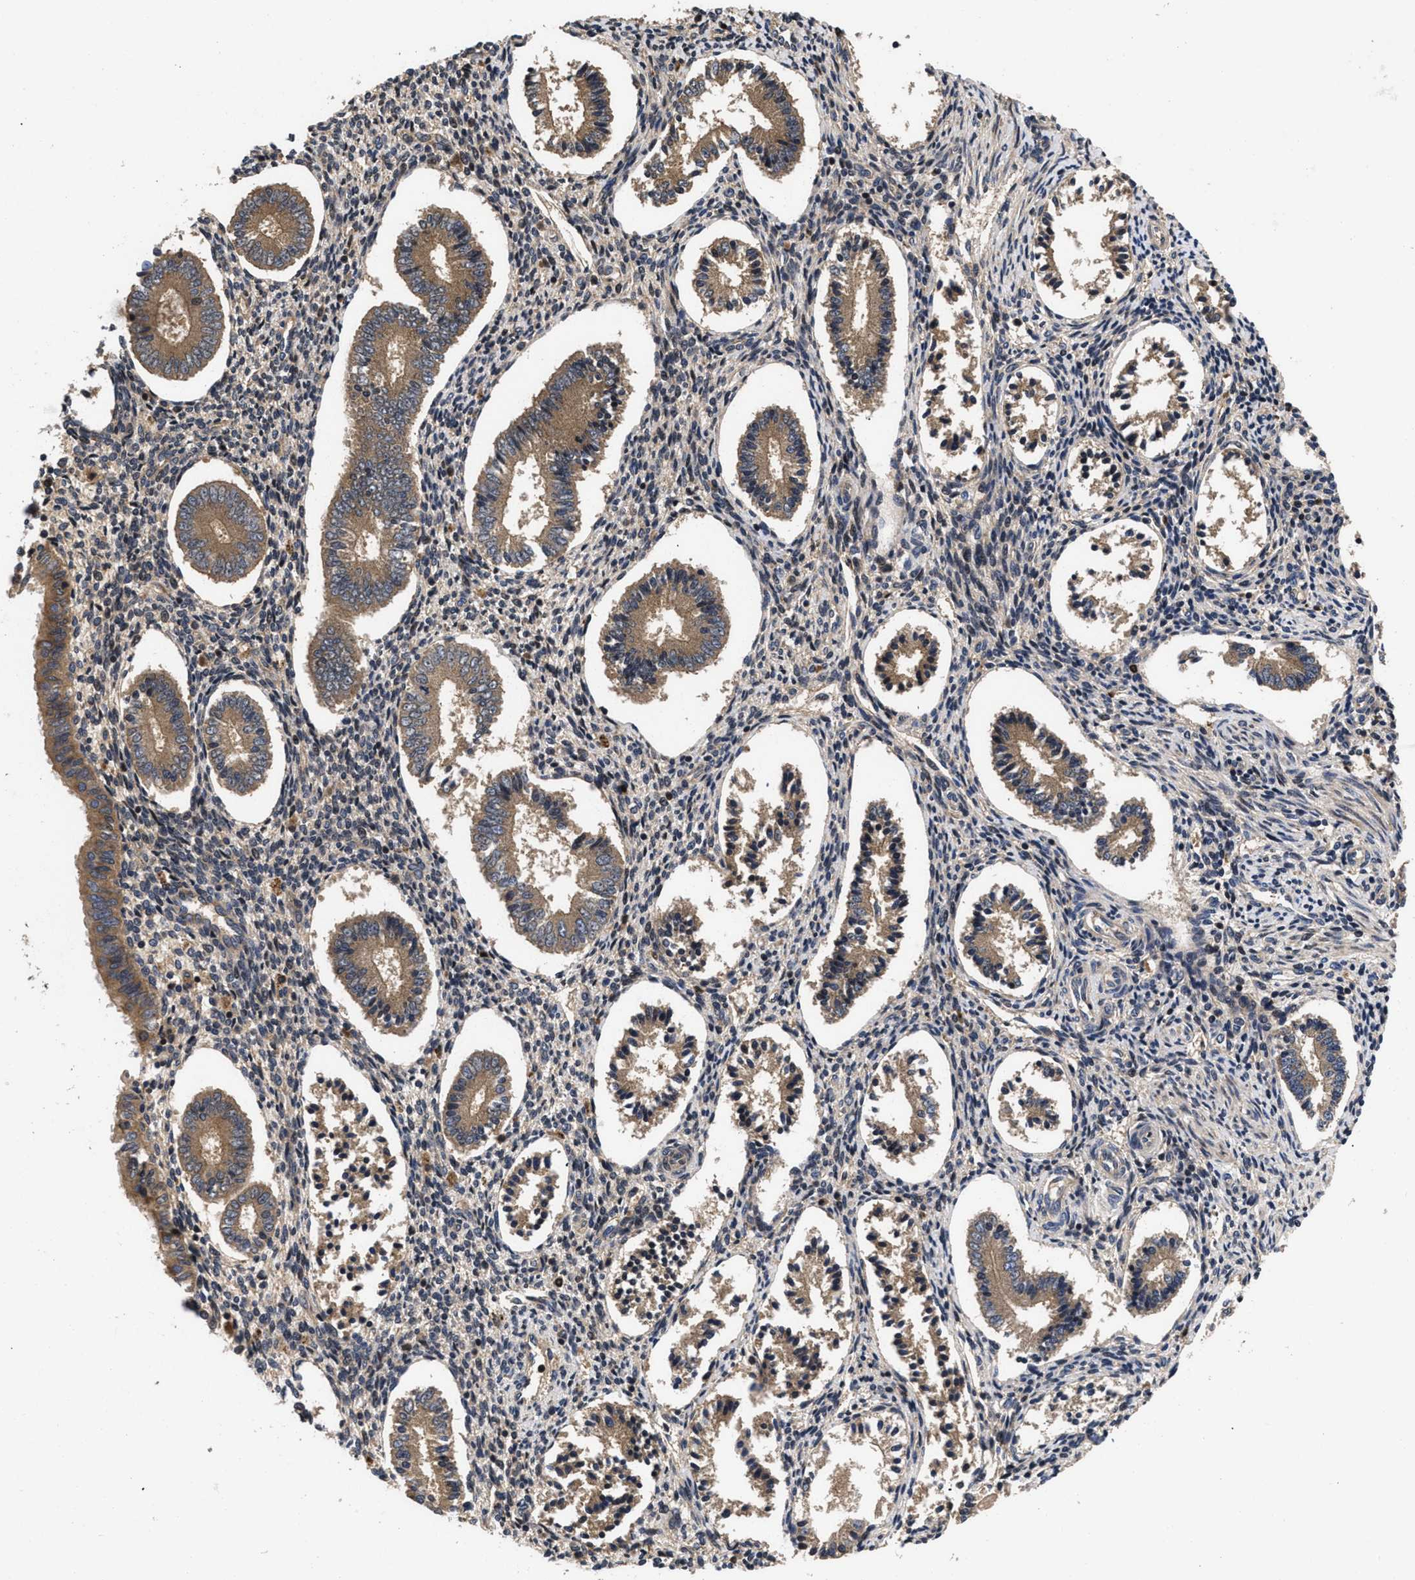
{"staining": {"intensity": "moderate", "quantity": "25%-75%", "location": "cytoplasmic/membranous,nuclear"}, "tissue": "endometrium", "cell_type": "Cells in endometrial stroma", "image_type": "normal", "snomed": [{"axis": "morphology", "description": "Normal tissue, NOS"}, {"axis": "topography", "description": "Endometrium"}], "caption": "Cells in endometrial stroma demonstrate medium levels of moderate cytoplasmic/membranous,nuclear expression in about 25%-75% of cells in unremarkable human endometrium.", "gene": "FAM200A", "patient": {"sex": "female", "age": 42}}